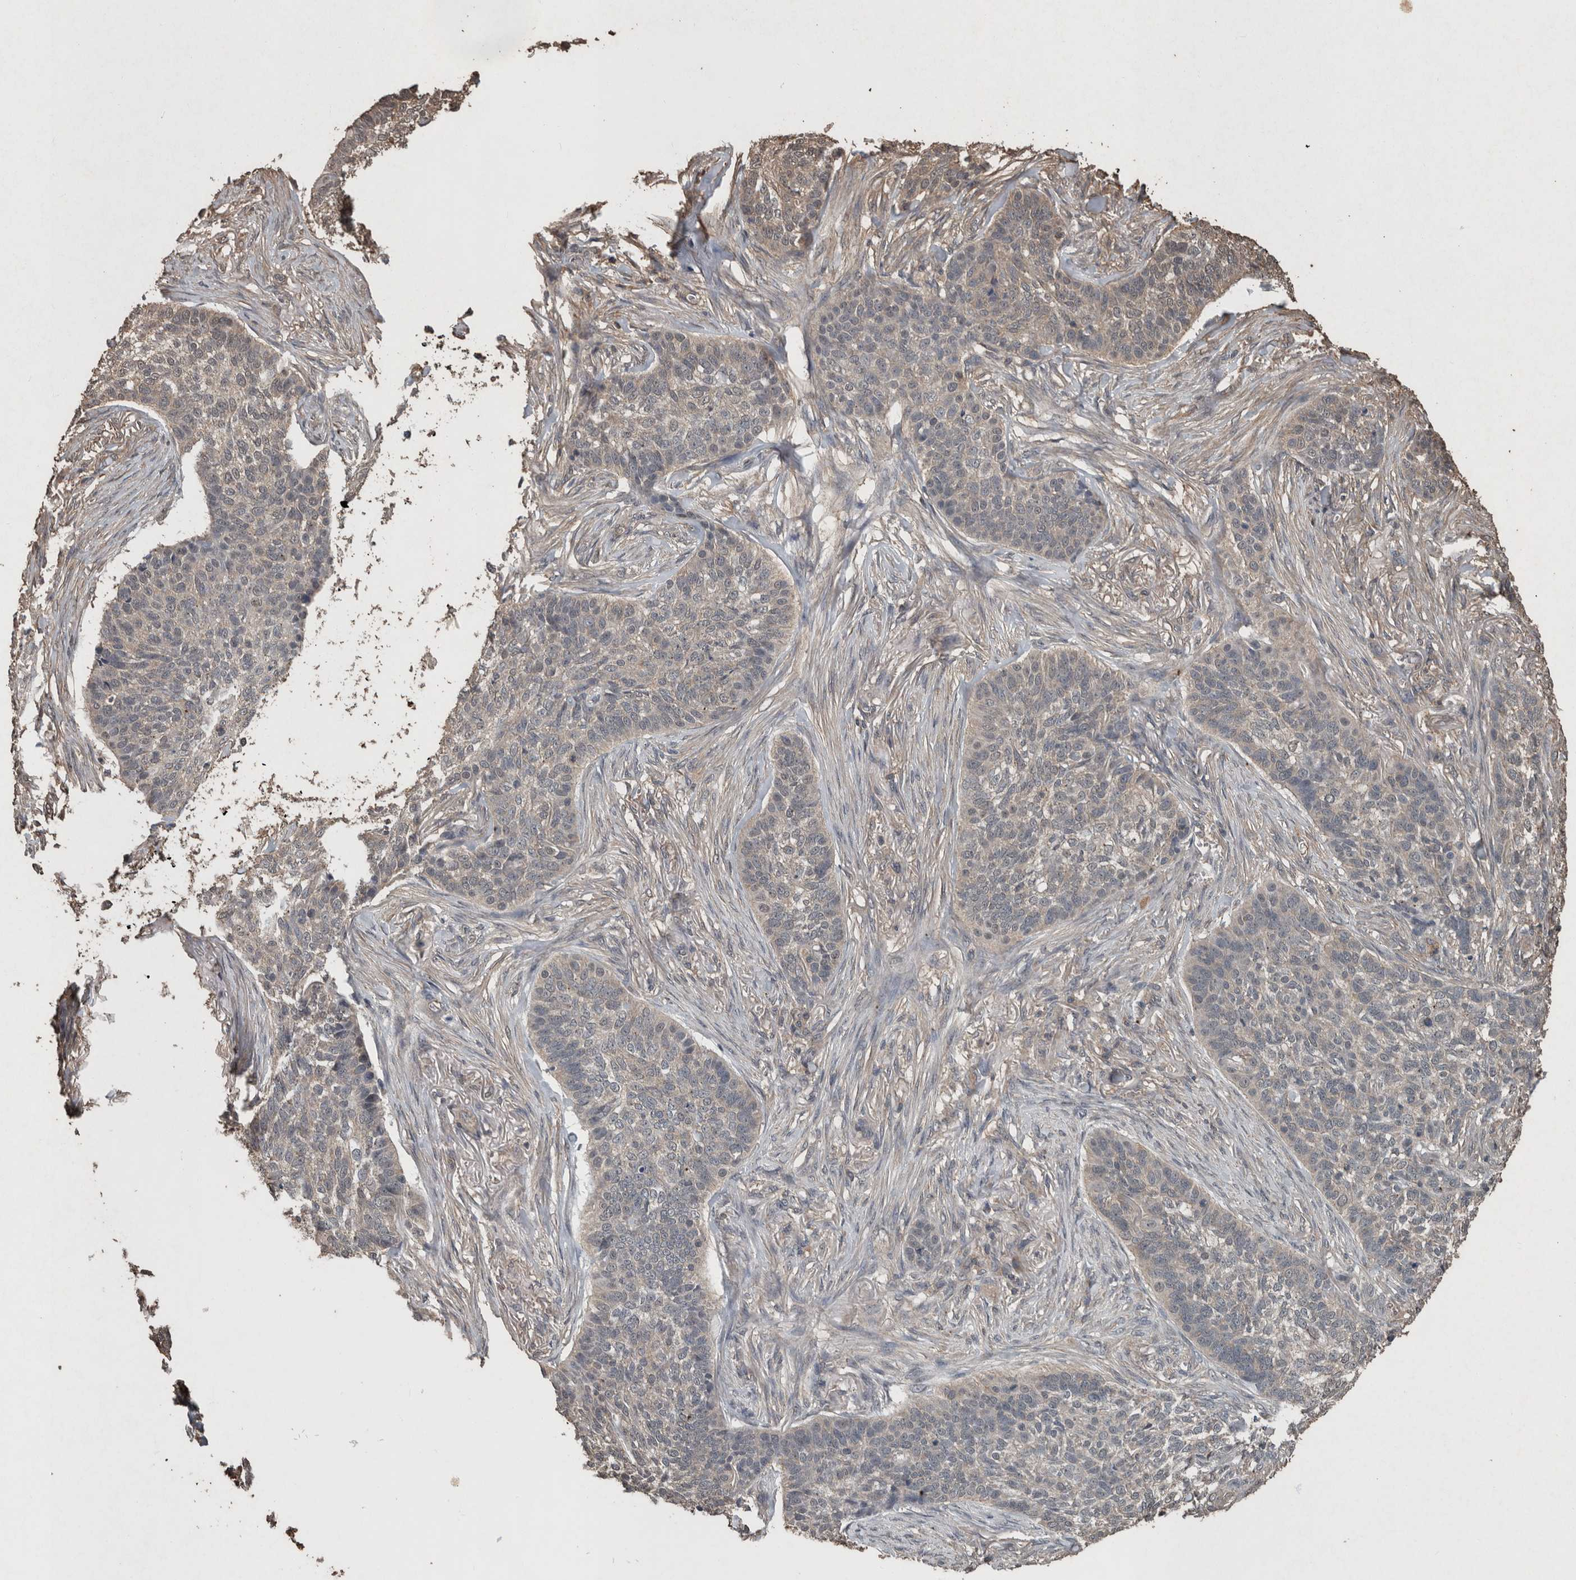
{"staining": {"intensity": "negative", "quantity": "none", "location": "none"}, "tissue": "skin cancer", "cell_type": "Tumor cells", "image_type": "cancer", "snomed": [{"axis": "morphology", "description": "Basal cell carcinoma"}, {"axis": "topography", "description": "Skin"}], "caption": "Protein analysis of skin cancer demonstrates no significant positivity in tumor cells.", "gene": "FGFRL1", "patient": {"sex": "male", "age": 85}}